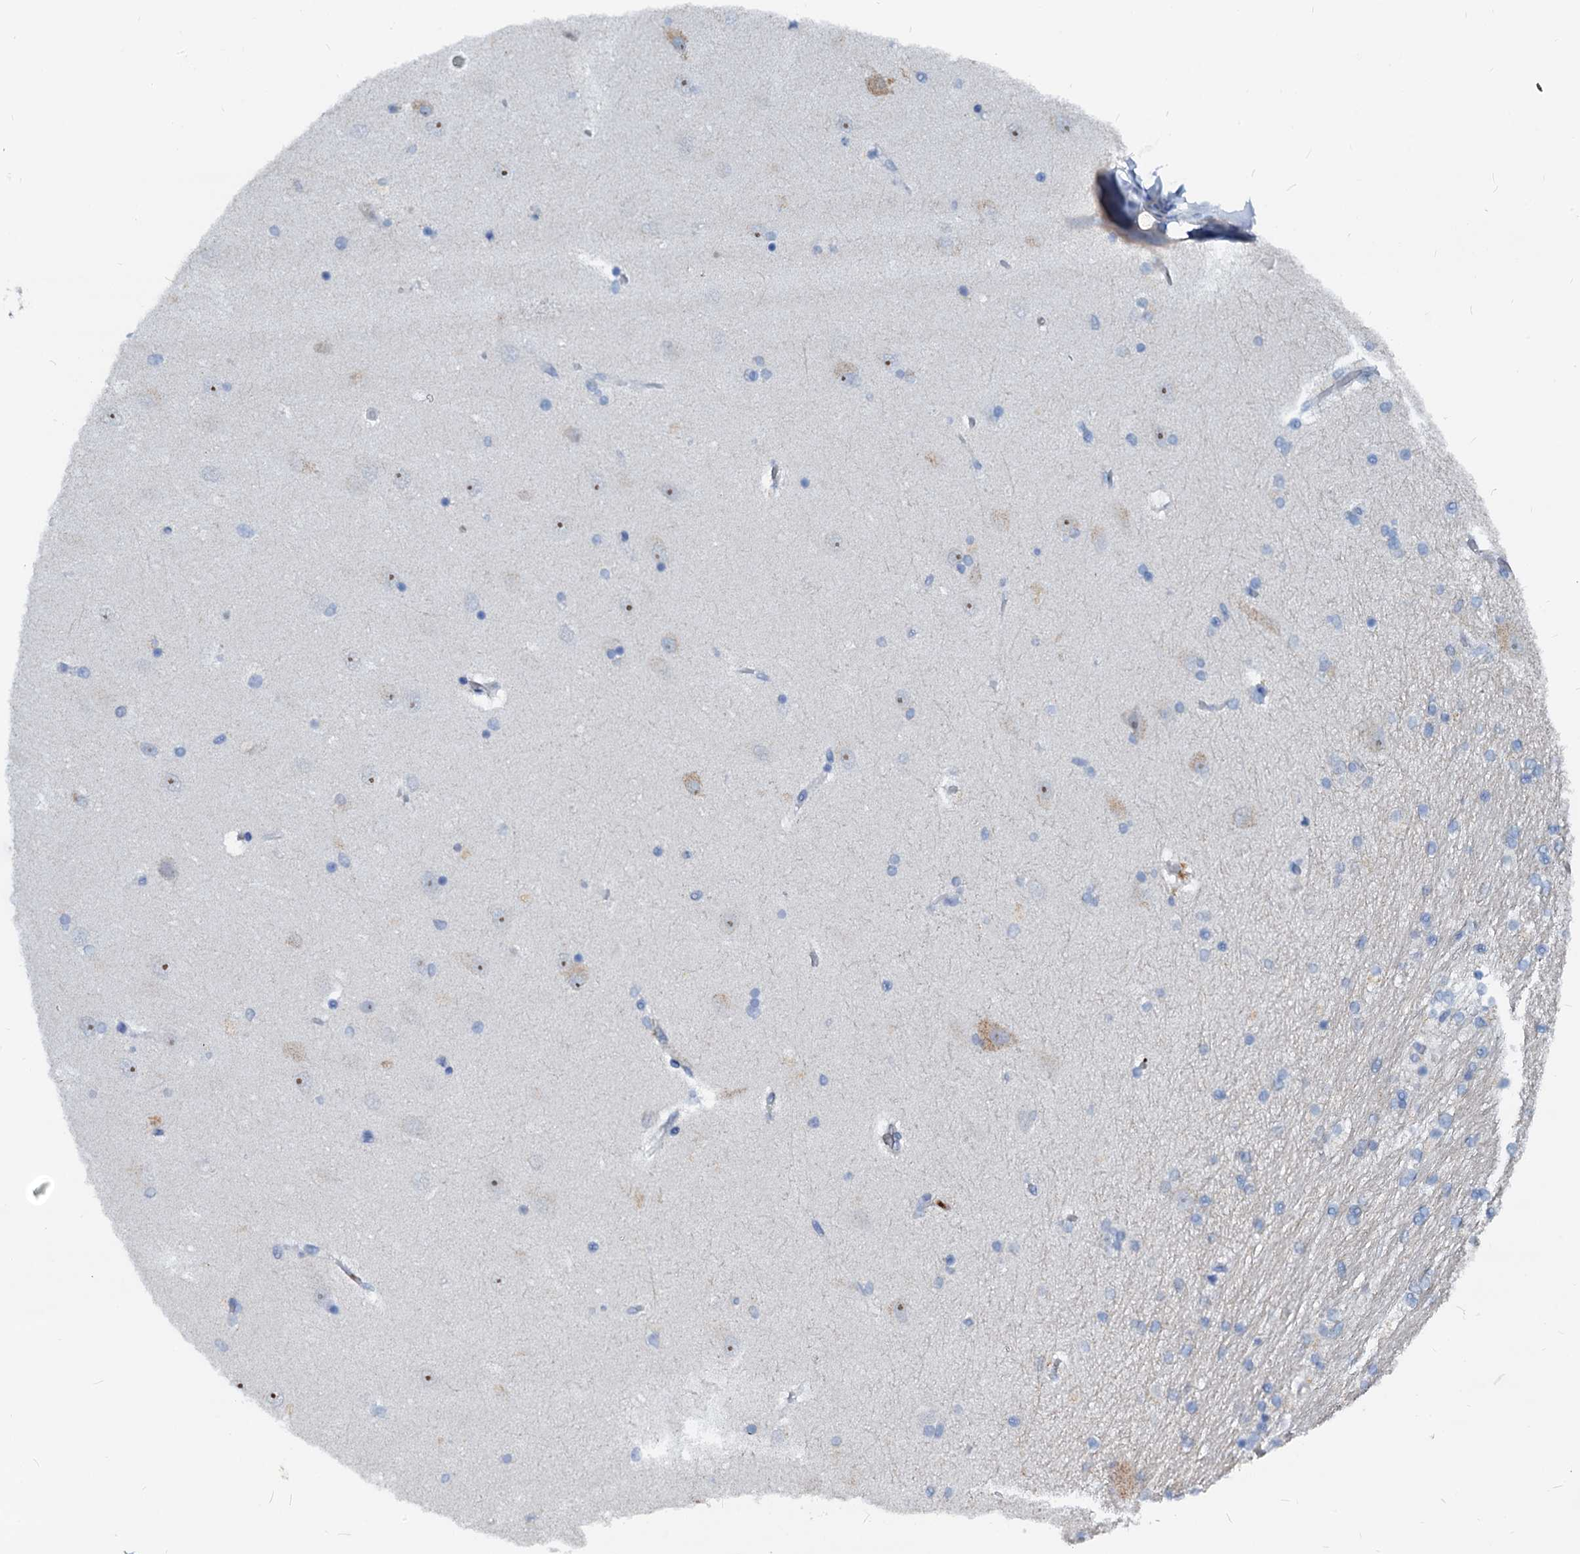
{"staining": {"intensity": "negative", "quantity": "none", "location": "none"}, "tissue": "hippocampus", "cell_type": "Glial cells", "image_type": "normal", "snomed": [{"axis": "morphology", "description": "Normal tissue, NOS"}, {"axis": "topography", "description": "Hippocampus"}], "caption": "Micrograph shows no significant protein positivity in glial cells of benign hippocampus. (Brightfield microscopy of DAB immunohistochemistry at high magnification).", "gene": "RAB27A", "patient": {"sex": "female", "age": 54}}